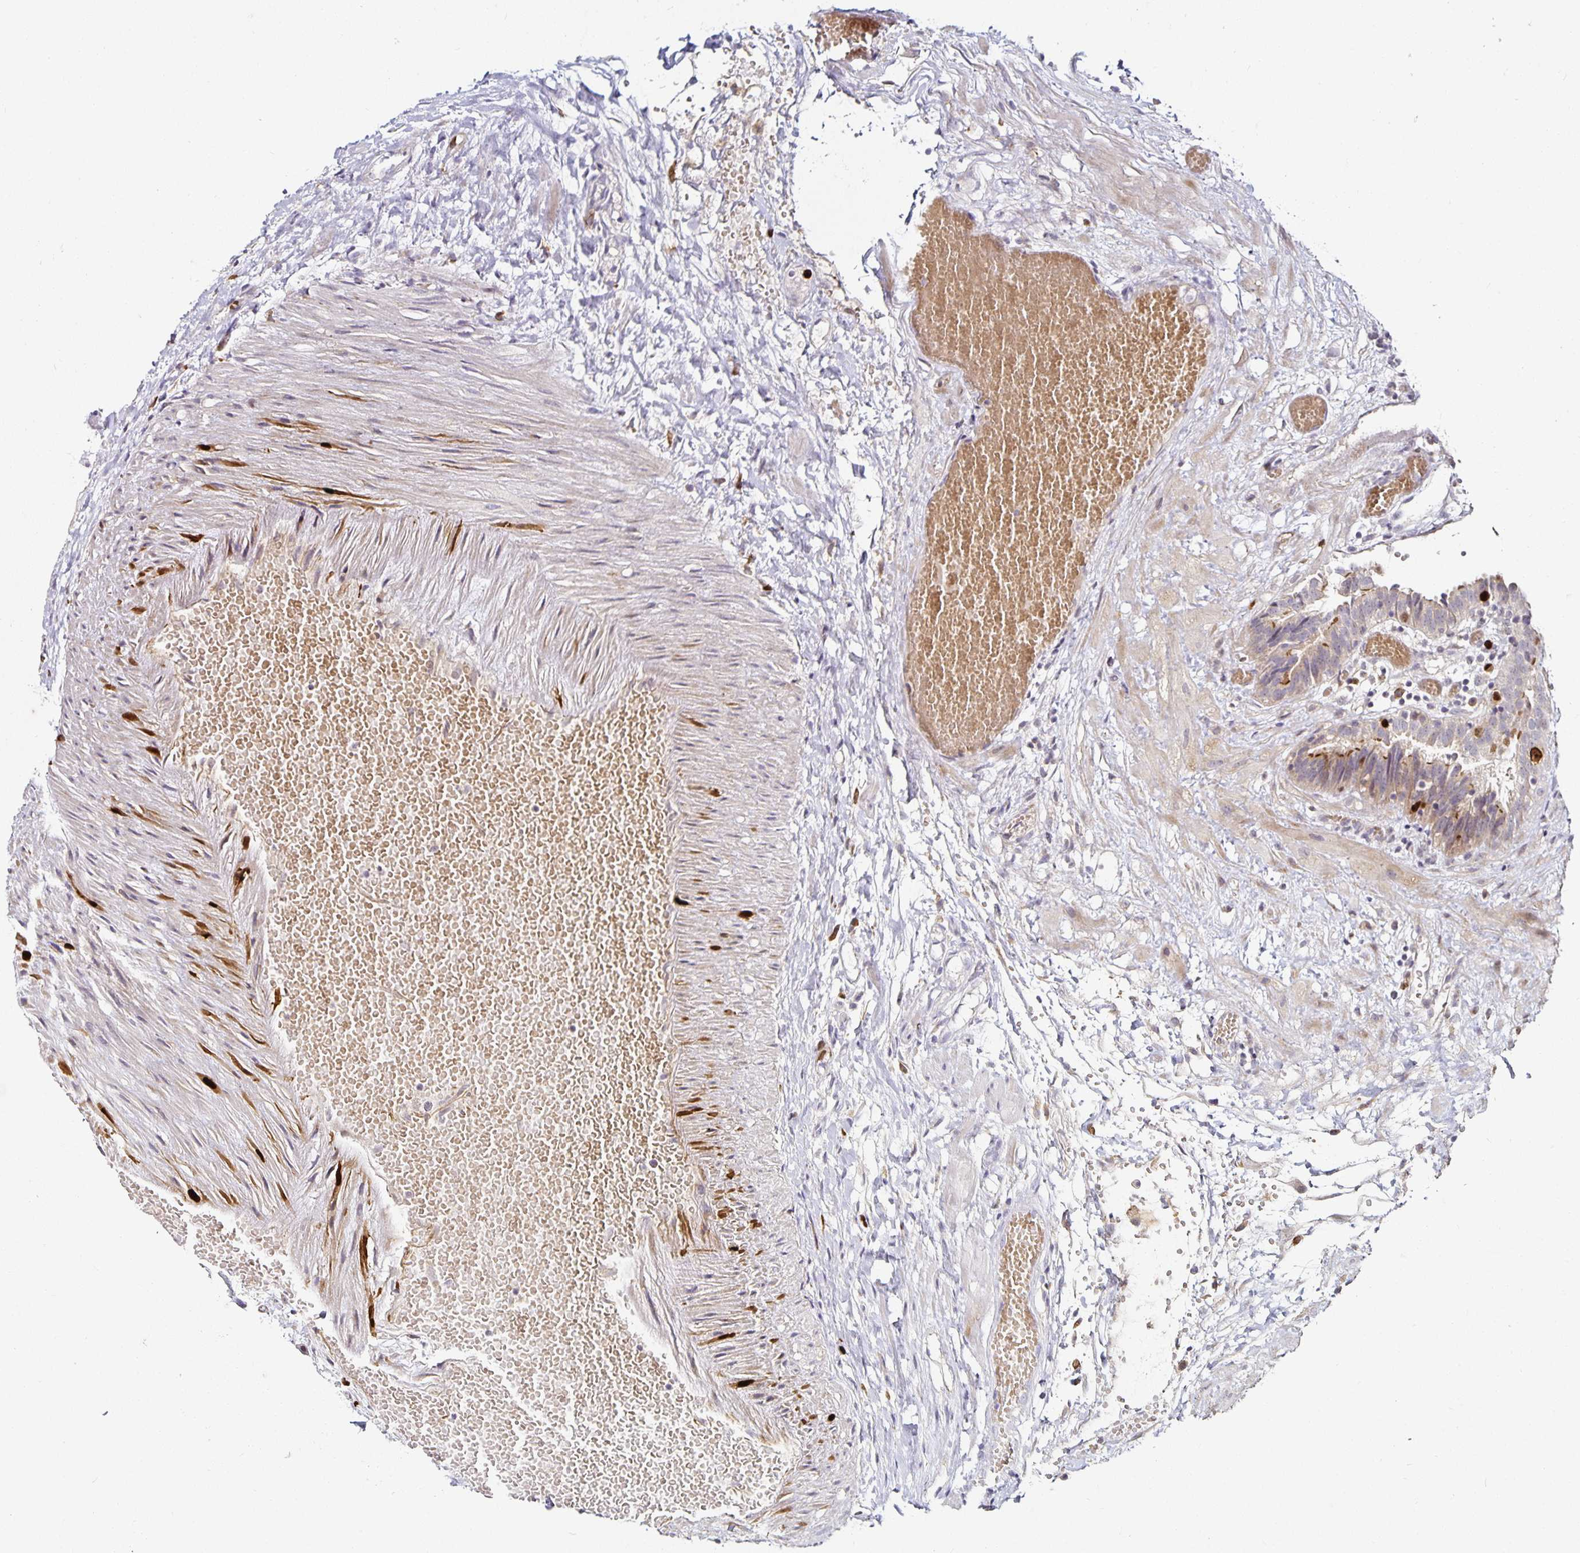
{"staining": {"intensity": "moderate", "quantity": "25%-75%", "location": "cytoplasmic/membranous,nuclear"}, "tissue": "fallopian tube", "cell_type": "Glandular cells", "image_type": "normal", "snomed": [{"axis": "morphology", "description": "Normal tissue, NOS"}, {"axis": "topography", "description": "Fallopian tube"}], "caption": "Immunohistochemistry of unremarkable fallopian tube displays medium levels of moderate cytoplasmic/membranous,nuclear expression in about 25%-75% of glandular cells.", "gene": "ANLN", "patient": {"sex": "female", "age": 37}}